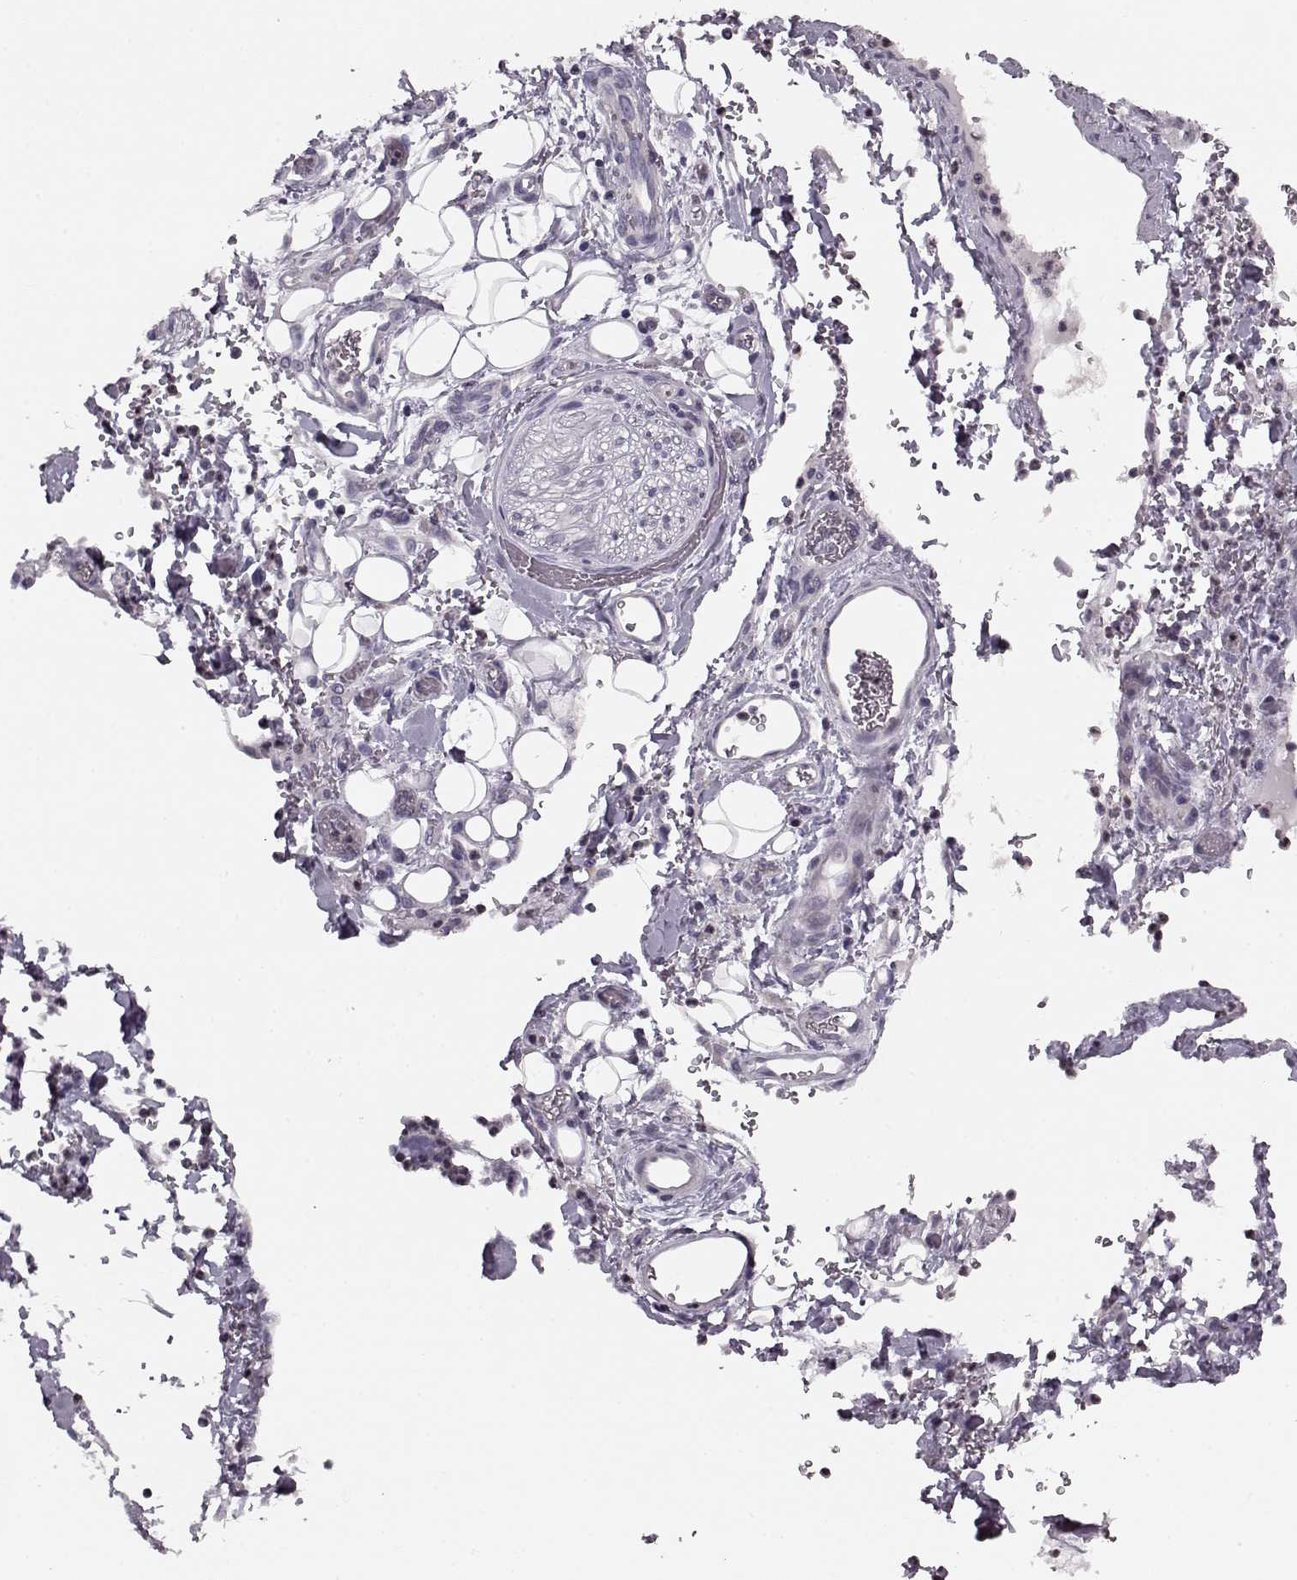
{"staining": {"intensity": "negative", "quantity": "none", "location": "none"}, "tissue": "stomach cancer", "cell_type": "Tumor cells", "image_type": "cancer", "snomed": [{"axis": "morphology", "description": "Normal tissue, NOS"}, {"axis": "morphology", "description": "Adenocarcinoma, NOS"}, {"axis": "topography", "description": "Esophagus"}, {"axis": "topography", "description": "Stomach, upper"}], "caption": "Photomicrograph shows no protein positivity in tumor cells of stomach adenocarcinoma tissue. (DAB (3,3'-diaminobenzidine) IHC, high magnification).", "gene": "RP1L1", "patient": {"sex": "male", "age": 74}}